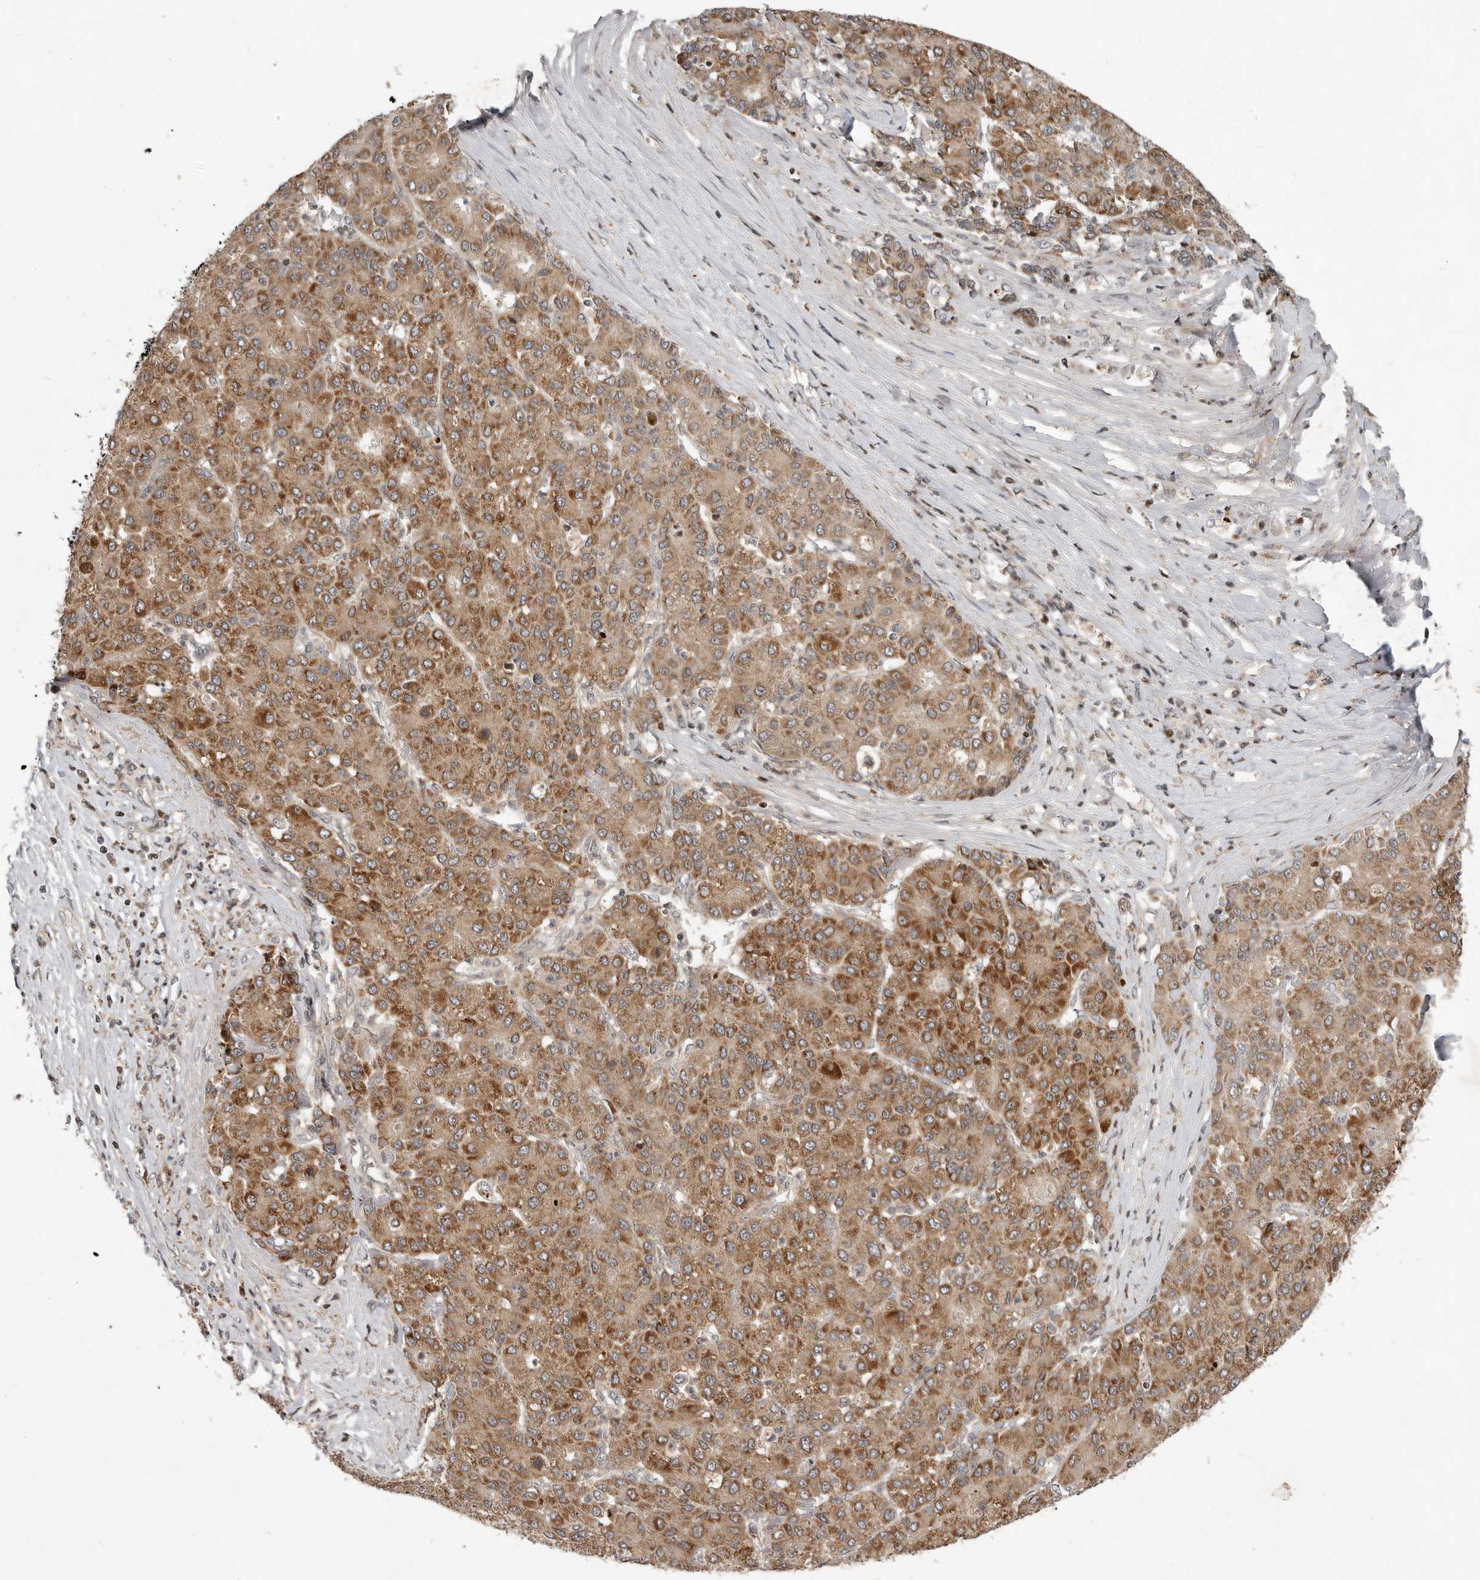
{"staining": {"intensity": "strong", "quantity": ">75%", "location": "cytoplasmic/membranous"}, "tissue": "liver cancer", "cell_type": "Tumor cells", "image_type": "cancer", "snomed": [{"axis": "morphology", "description": "Carcinoma, Hepatocellular, NOS"}, {"axis": "topography", "description": "Liver"}], "caption": "A brown stain labels strong cytoplasmic/membranous expression of a protein in human liver hepatocellular carcinoma tumor cells.", "gene": "RABIF", "patient": {"sex": "male", "age": 65}}